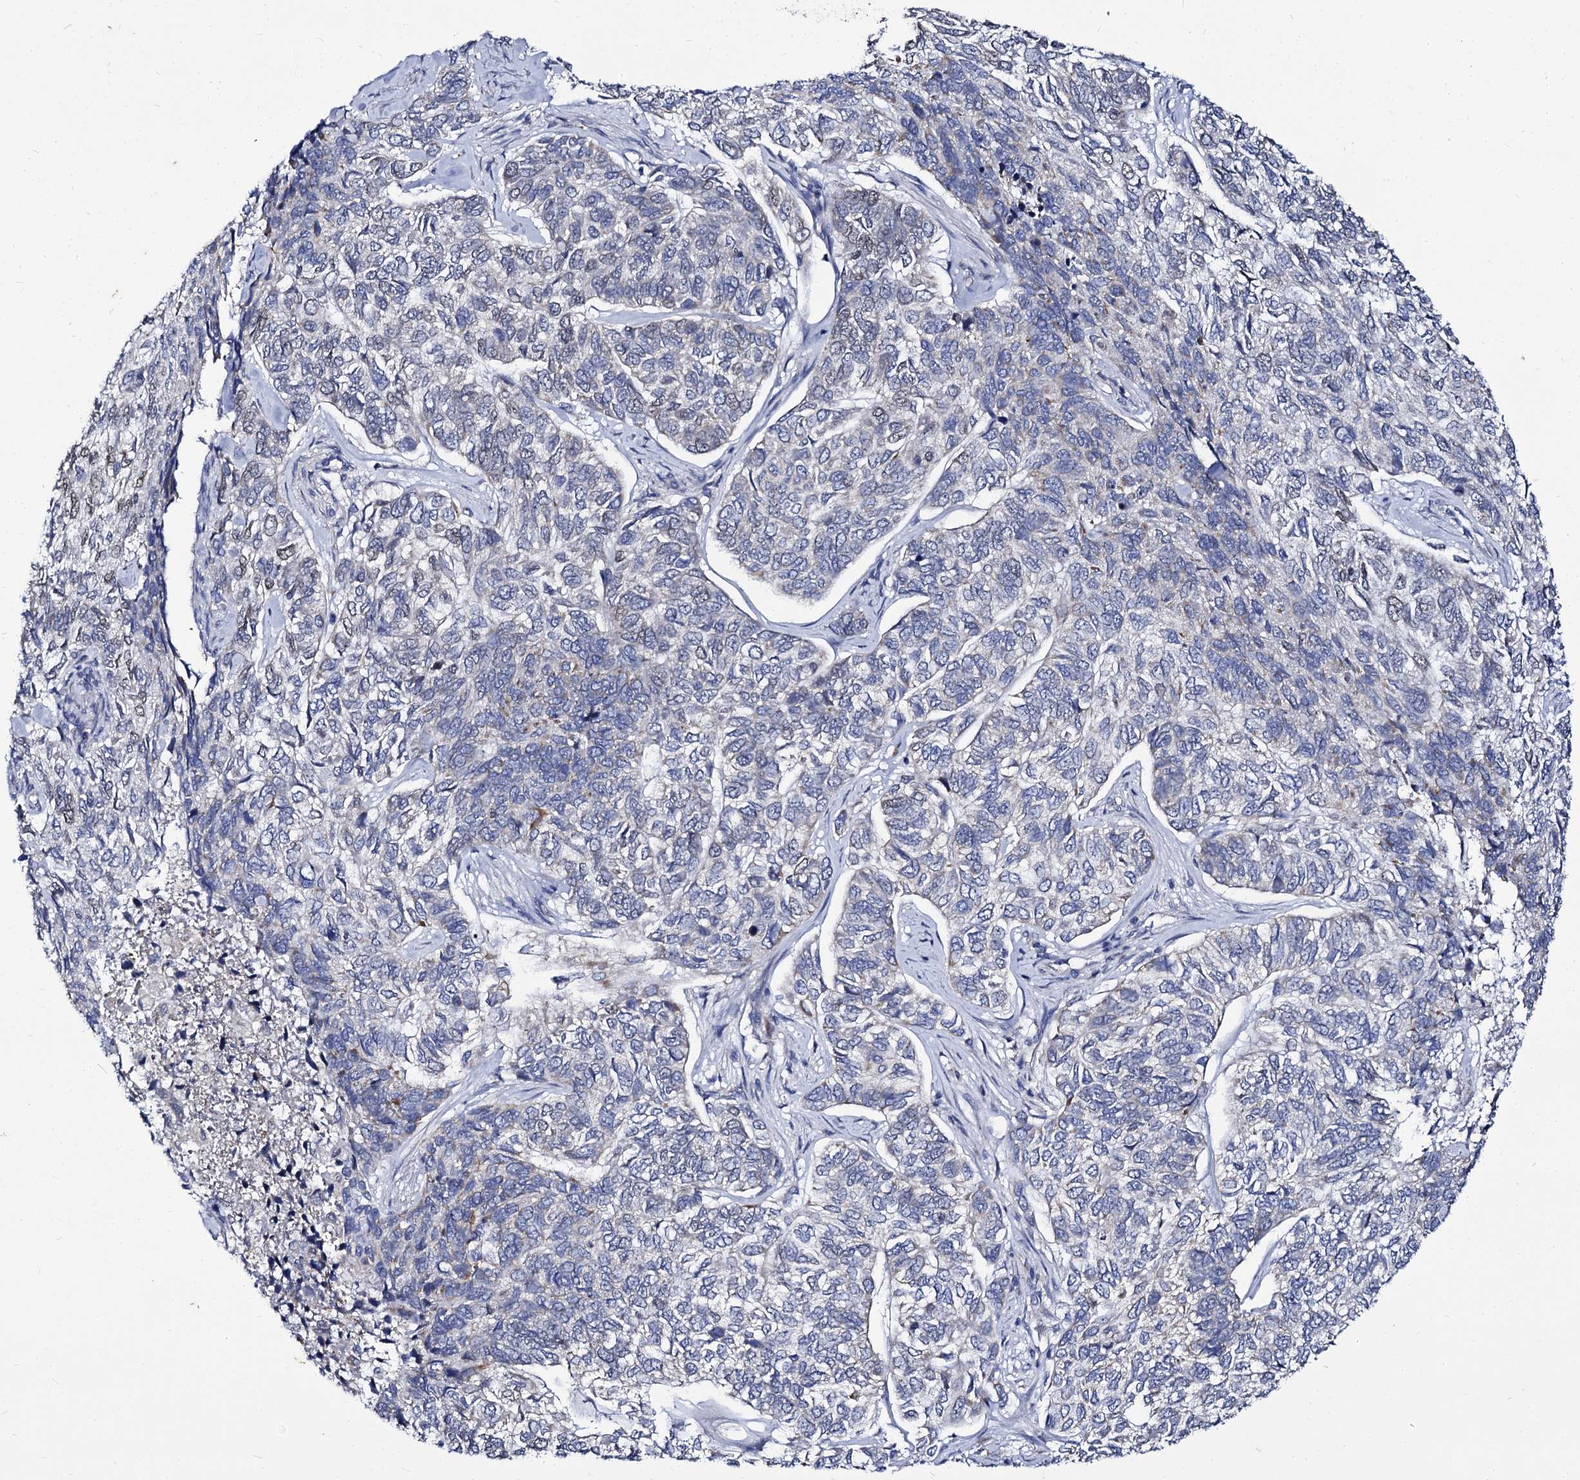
{"staining": {"intensity": "negative", "quantity": "none", "location": "none"}, "tissue": "skin cancer", "cell_type": "Tumor cells", "image_type": "cancer", "snomed": [{"axis": "morphology", "description": "Basal cell carcinoma"}, {"axis": "topography", "description": "Skin"}], "caption": "The histopathology image reveals no significant staining in tumor cells of skin basal cell carcinoma.", "gene": "PANX2", "patient": {"sex": "female", "age": 65}}